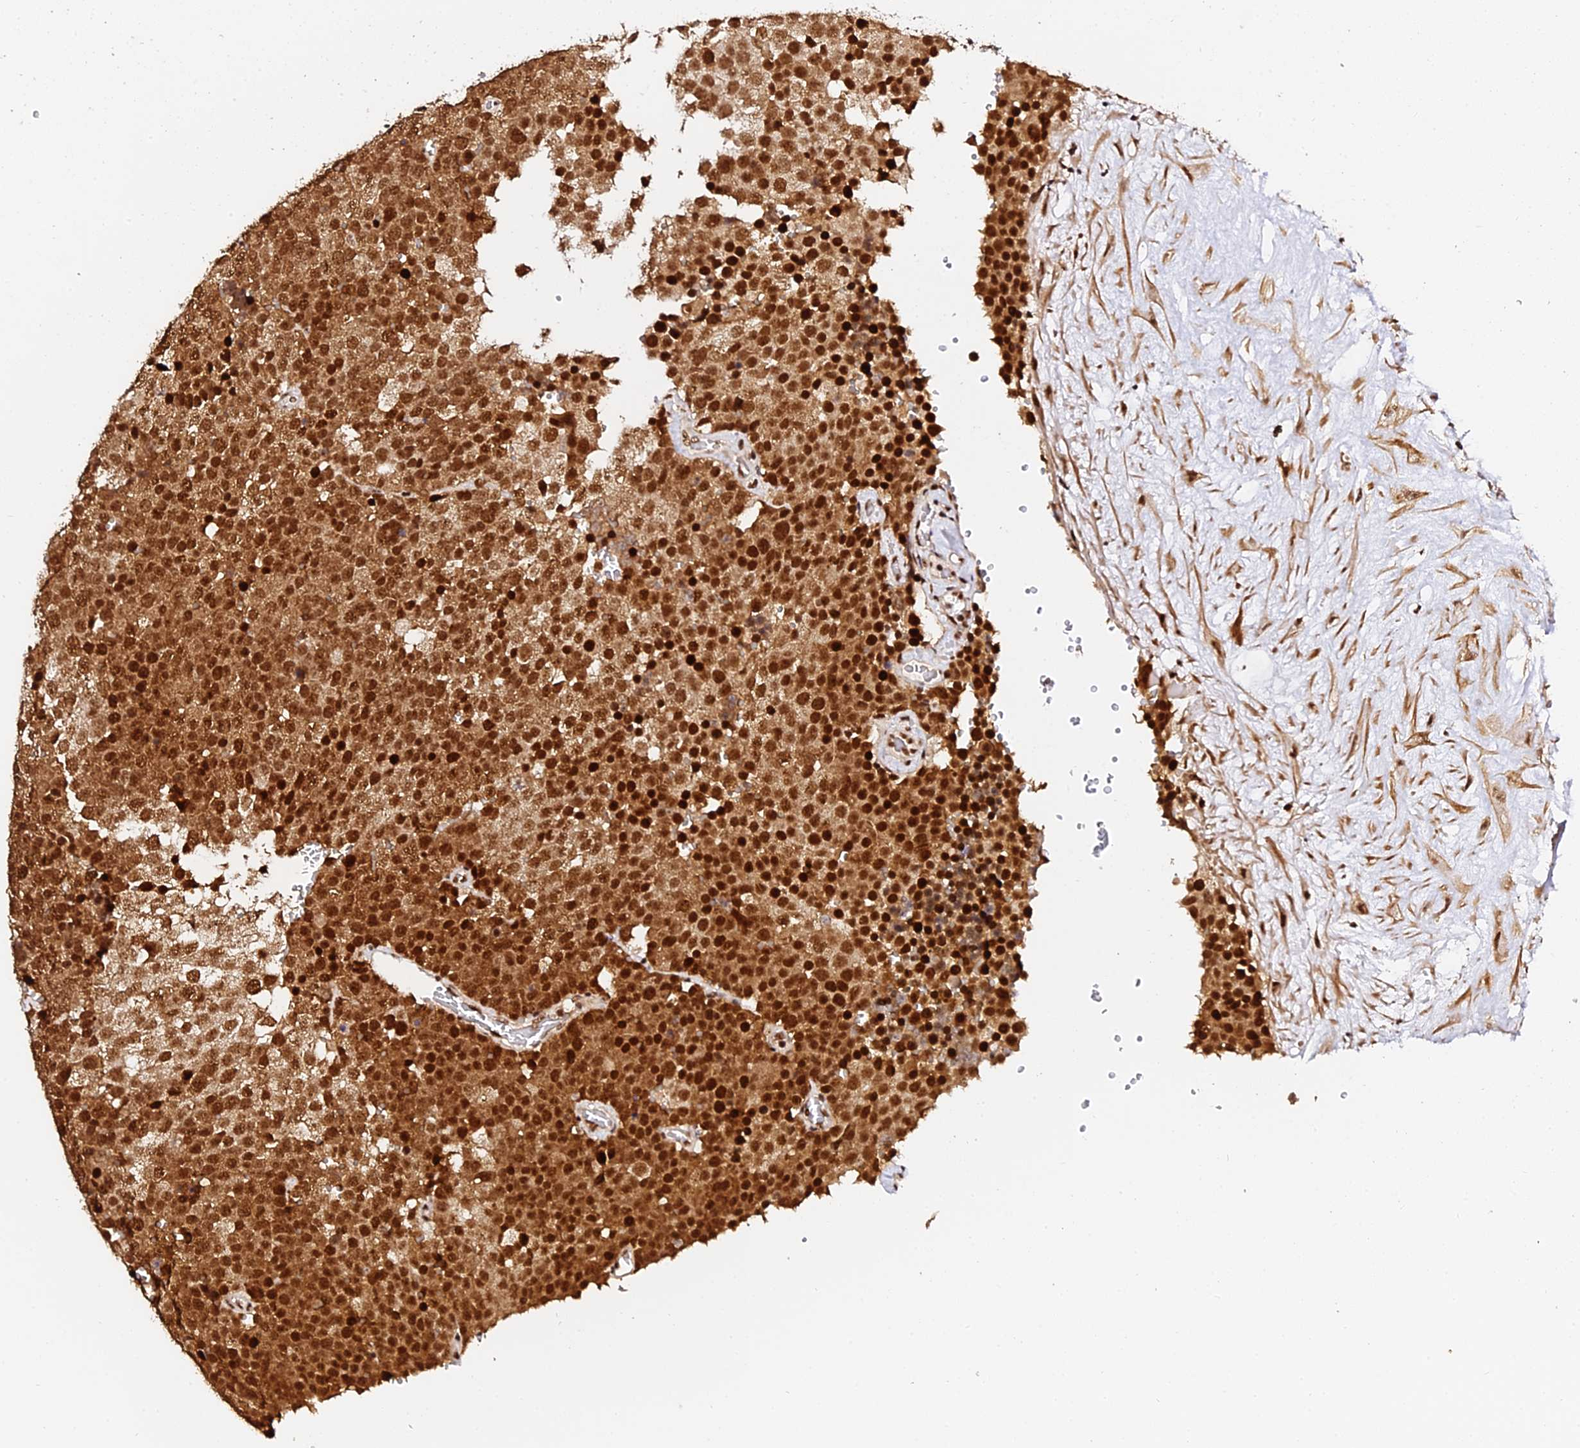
{"staining": {"intensity": "strong", "quantity": ">75%", "location": "cytoplasmic/membranous,nuclear"}, "tissue": "testis cancer", "cell_type": "Tumor cells", "image_type": "cancer", "snomed": [{"axis": "morphology", "description": "Seminoma, NOS"}, {"axis": "topography", "description": "Testis"}], "caption": "IHC histopathology image of neoplastic tissue: human testis cancer (seminoma) stained using immunohistochemistry shows high levels of strong protein expression localized specifically in the cytoplasmic/membranous and nuclear of tumor cells, appearing as a cytoplasmic/membranous and nuclear brown color.", "gene": "MCRS1", "patient": {"sex": "male", "age": 71}}